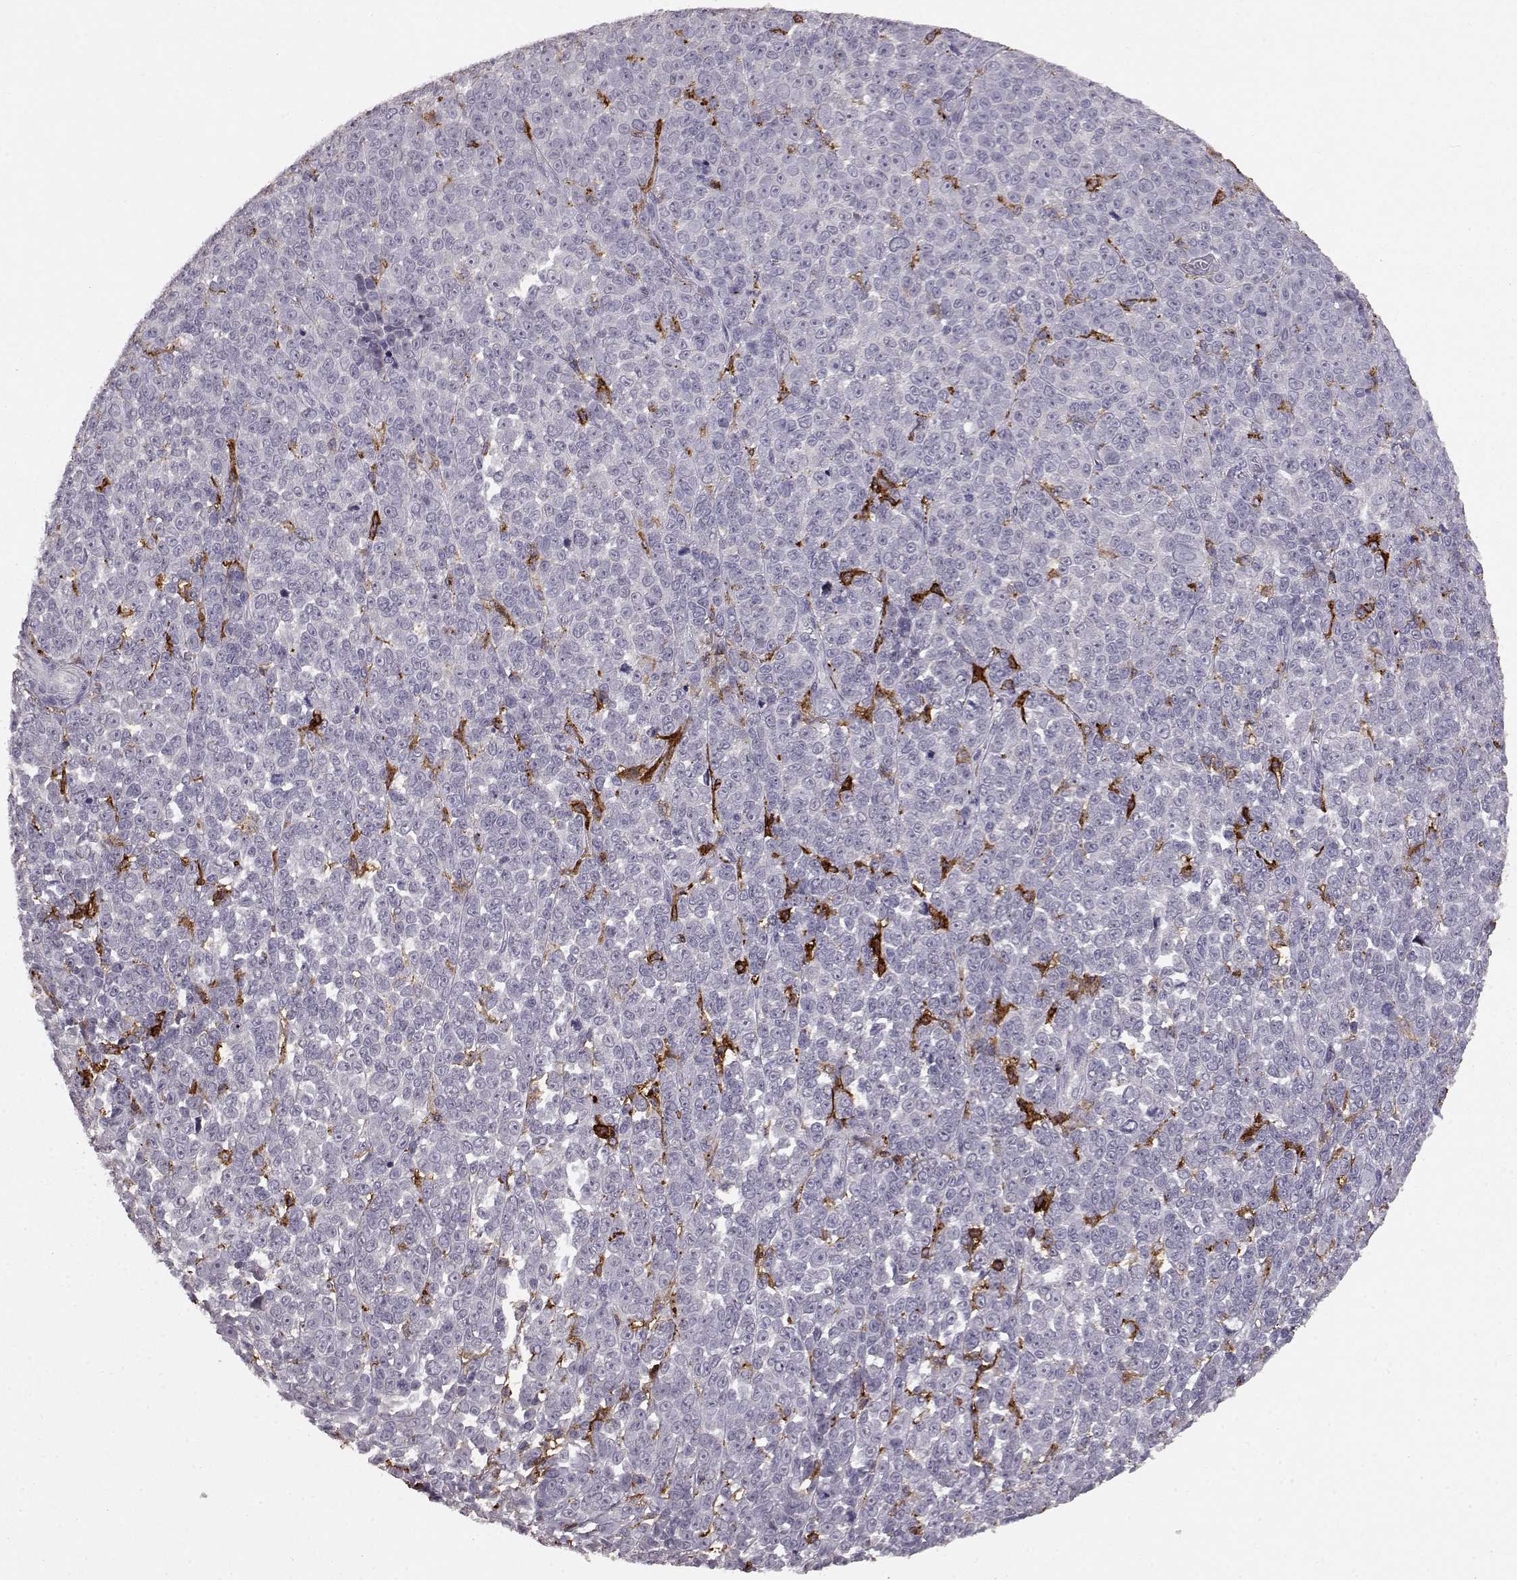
{"staining": {"intensity": "negative", "quantity": "none", "location": "none"}, "tissue": "melanoma", "cell_type": "Tumor cells", "image_type": "cancer", "snomed": [{"axis": "morphology", "description": "Malignant melanoma, NOS"}, {"axis": "topography", "description": "Skin"}], "caption": "An immunohistochemistry (IHC) image of malignant melanoma is shown. There is no staining in tumor cells of malignant melanoma.", "gene": "CCNF", "patient": {"sex": "female", "age": 95}}